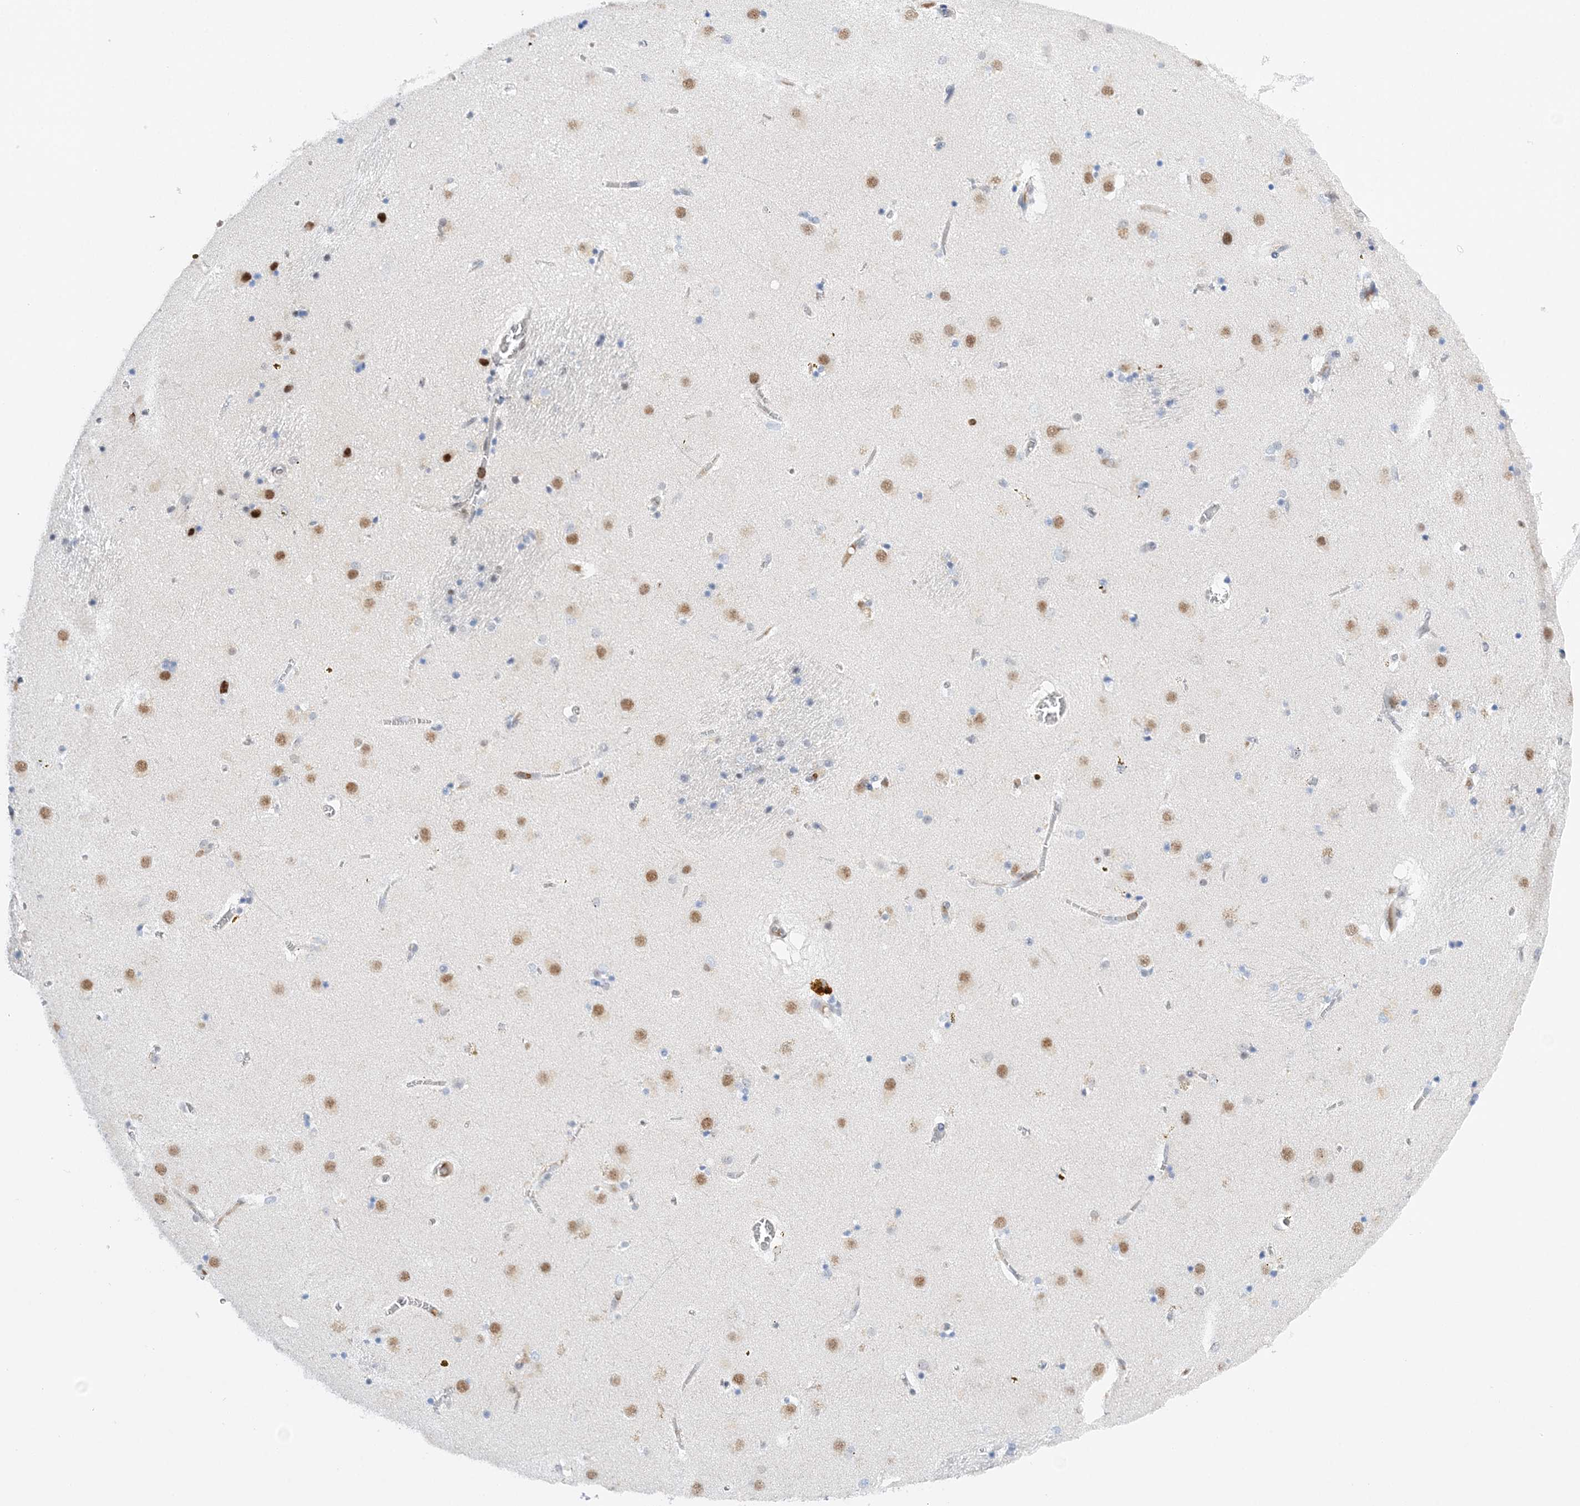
{"staining": {"intensity": "negative", "quantity": "none", "location": "none"}, "tissue": "caudate", "cell_type": "Glial cells", "image_type": "normal", "snomed": [{"axis": "morphology", "description": "Normal tissue, NOS"}, {"axis": "topography", "description": "Lateral ventricle wall"}], "caption": "Immunohistochemistry photomicrograph of benign caudate: human caudate stained with DAB (3,3'-diaminobenzidine) demonstrates no significant protein expression in glial cells. (Immunohistochemistry, brightfield microscopy, high magnification).", "gene": "PRMT9", "patient": {"sex": "male", "age": 70}}